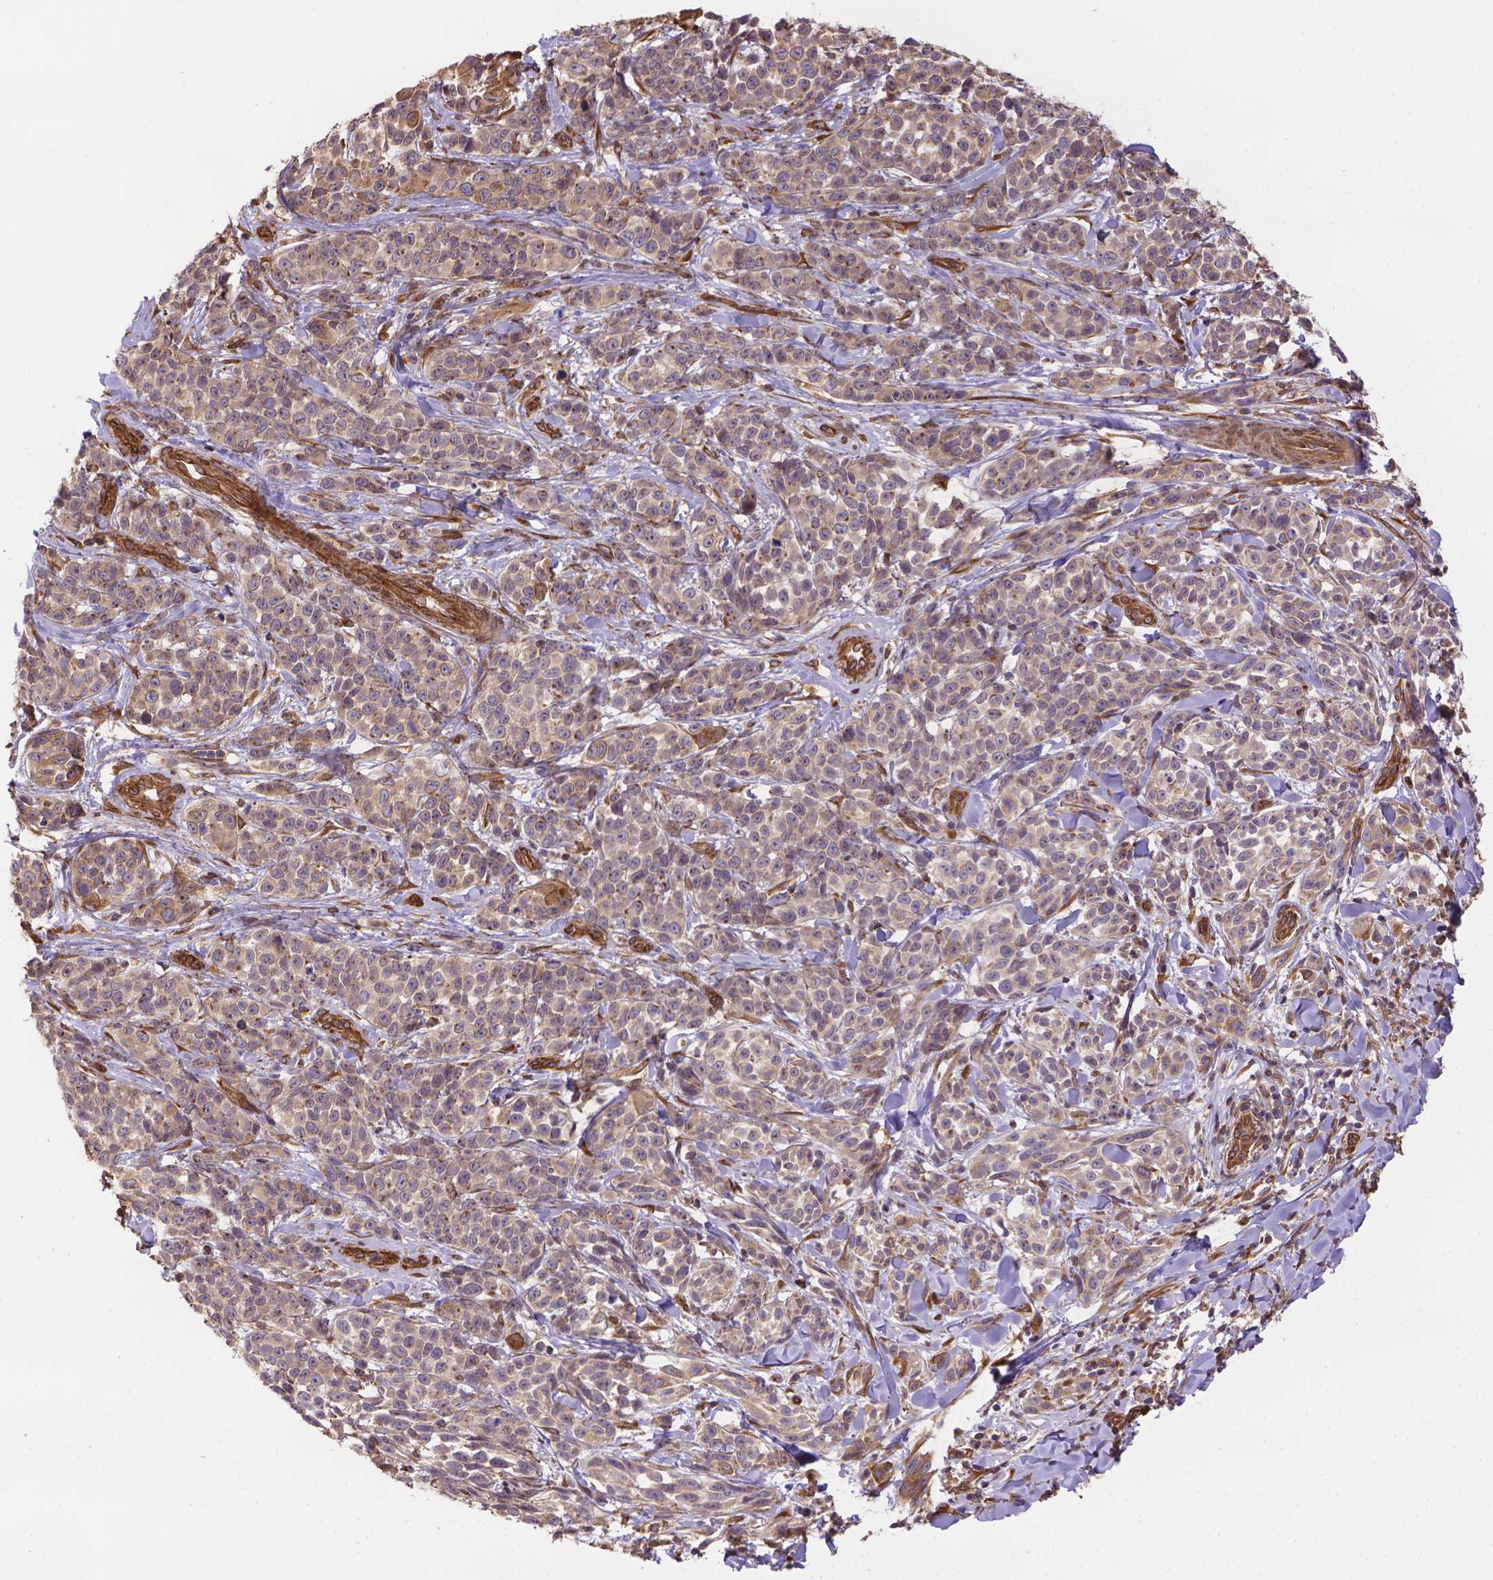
{"staining": {"intensity": "moderate", "quantity": "<25%", "location": "cytoplasmic/membranous"}, "tissue": "melanoma", "cell_type": "Tumor cells", "image_type": "cancer", "snomed": [{"axis": "morphology", "description": "Malignant melanoma, NOS"}, {"axis": "topography", "description": "Skin"}], "caption": "This is an image of IHC staining of melanoma, which shows moderate expression in the cytoplasmic/membranous of tumor cells.", "gene": "YAP1", "patient": {"sex": "female", "age": 88}}